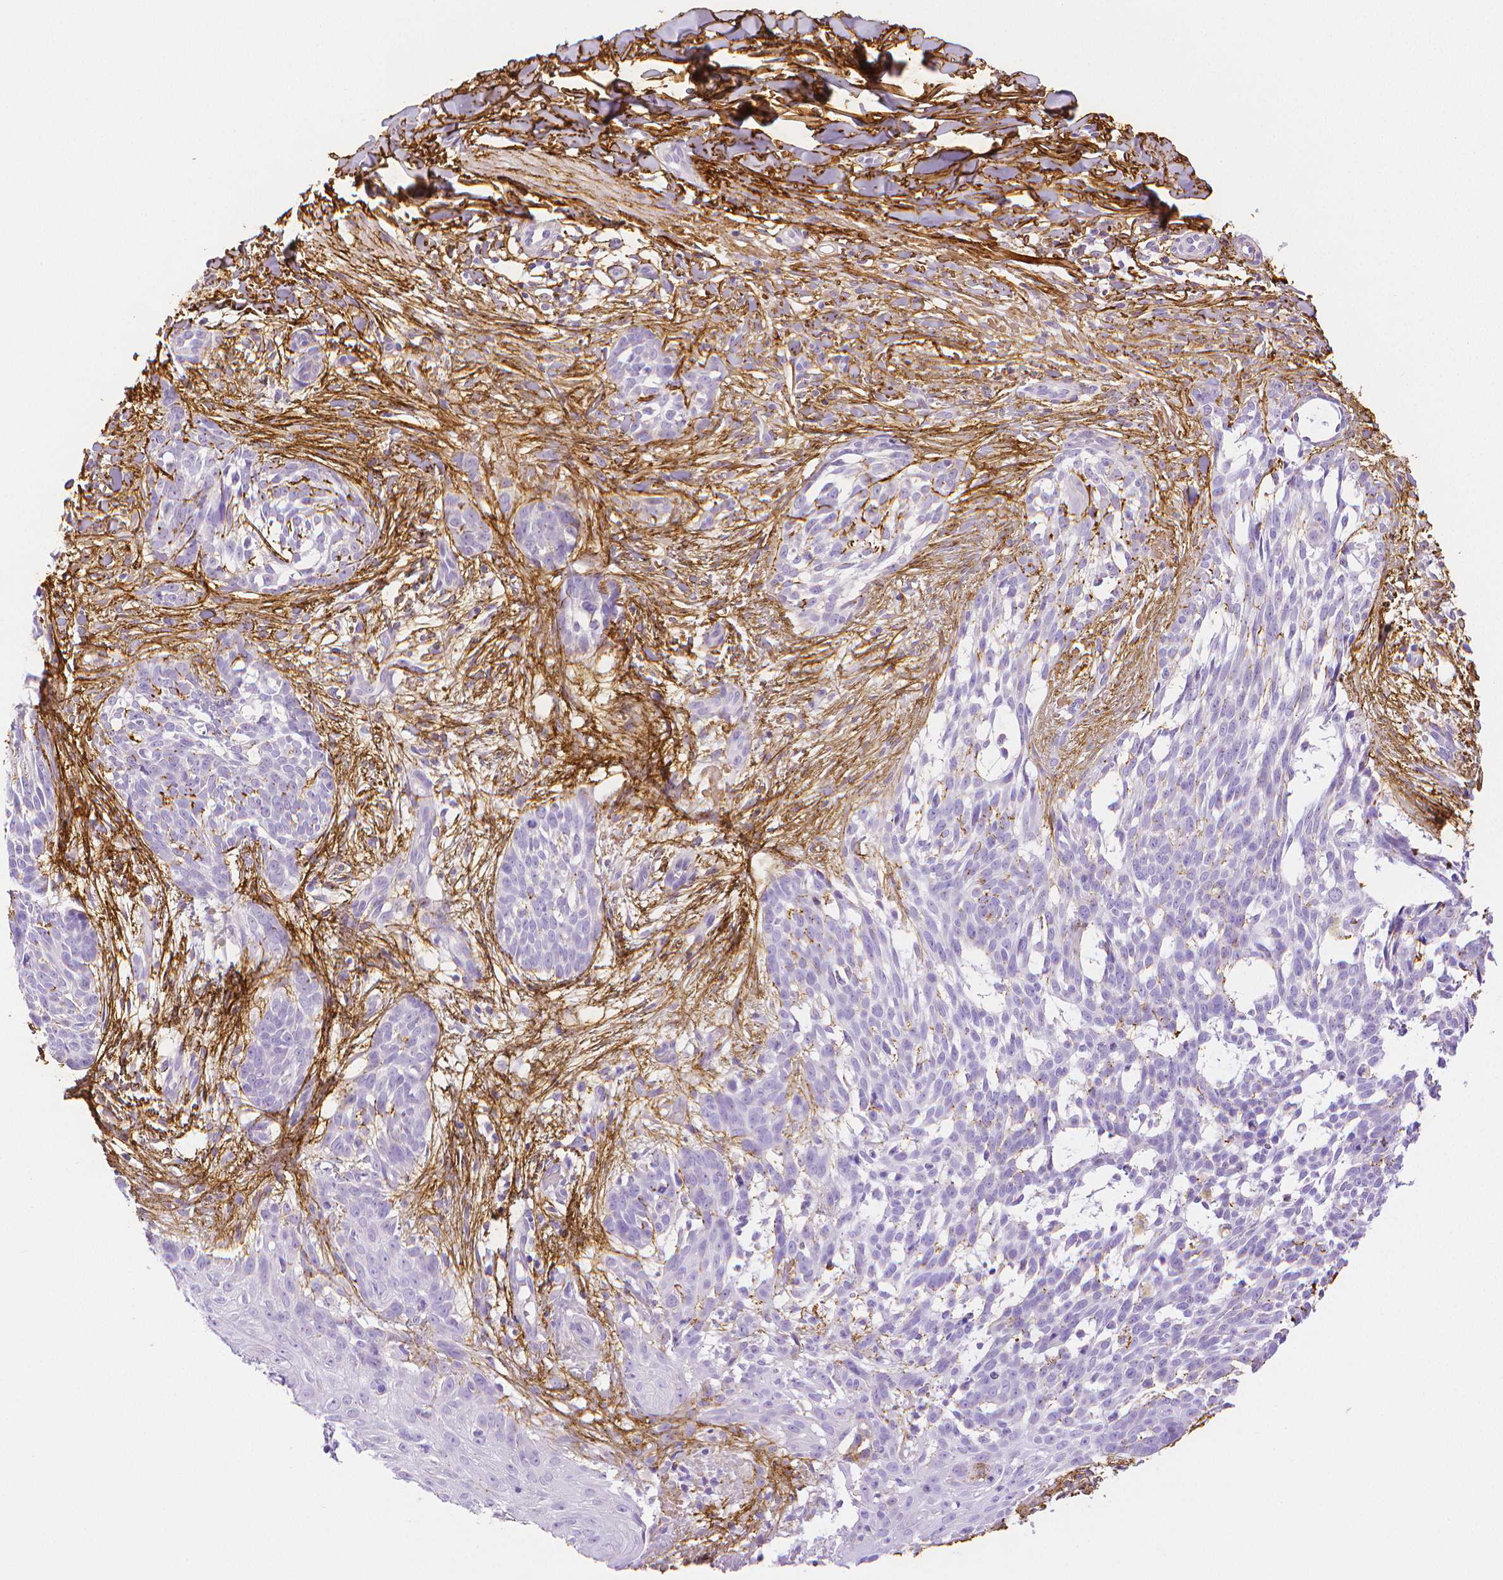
{"staining": {"intensity": "negative", "quantity": "none", "location": "none"}, "tissue": "skin cancer", "cell_type": "Tumor cells", "image_type": "cancer", "snomed": [{"axis": "morphology", "description": "Basal cell carcinoma"}, {"axis": "topography", "description": "Skin"}], "caption": "DAB (3,3'-diaminobenzidine) immunohistochemical staining of skin cancer exhibits no significant expression in tumor cells. (Stains: DAB (3,3'-diaminobenzidine) IHC with hematoxylin counter stain, Microscopy: brightfield microscopy at high magnification).", "gene": "FBN1", "patient": {"sex": "male", "age": 88}}